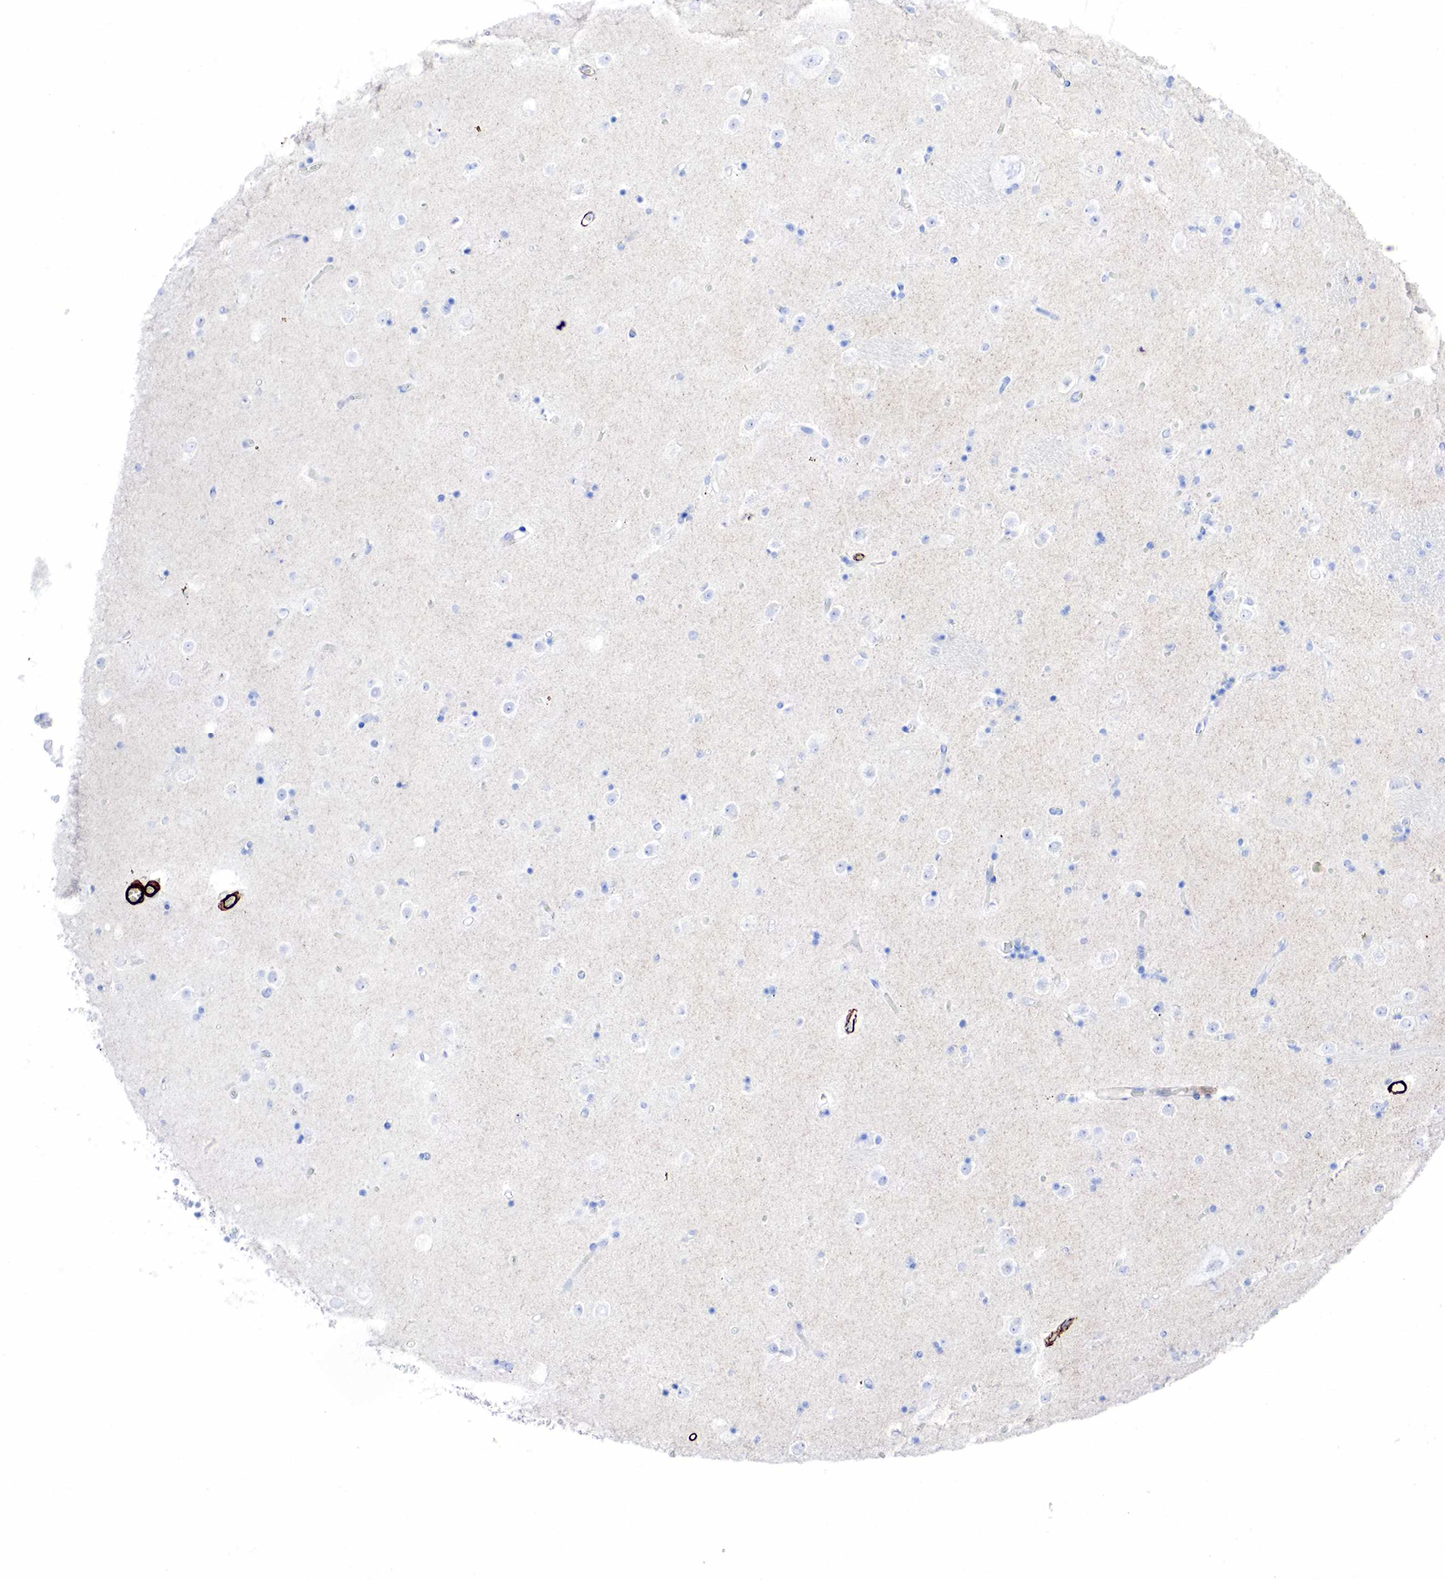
{"staining": {"intensity": "negative", "quantity": "none", "location": "none"}, "tissue": "caudate", "cell_type": "Glial cells", "image_type": "normal", "snomed": [{"axis": "morphology", "description": "Normal tissue, NOS"}, {"axis": "topography", "description": "Lateral ventricle wall"}], "caption": "Glial cells show no significant protein expression in unremarkable caudate. The staining is performed using DAB brown chromogen with nuclei counter-stained in using hematoxylin.", "gene": "ACTA2", "patient": {"sex": "female", "age": 54}}